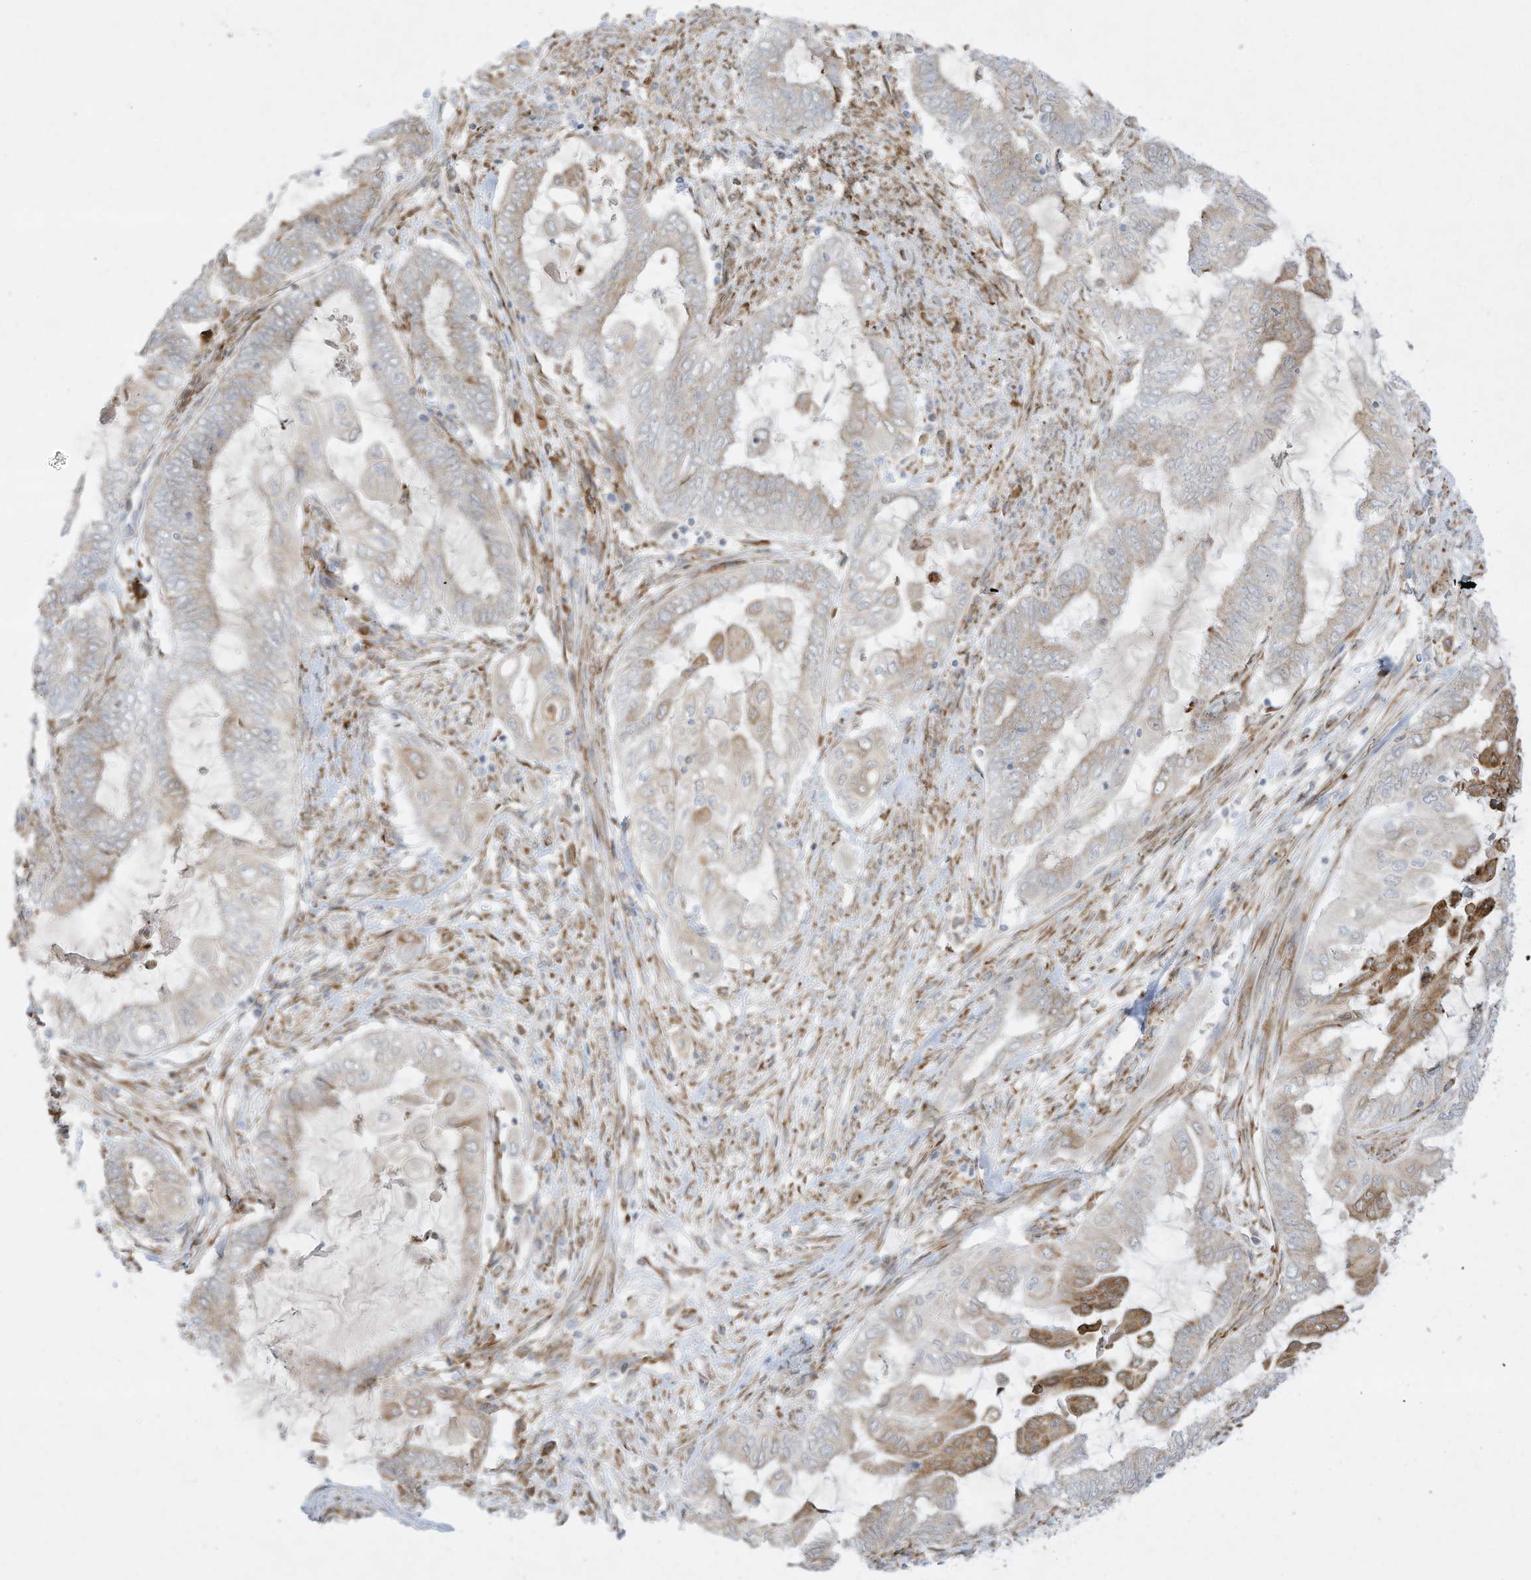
{"staining": {"intensity": "weak", "quantity": "<25%", "location": "cytoplasmic/membranous"}, "tissue": "endometrial cancer", "cell_type": "Tumor cells", "image_type": "cancer", "snomed": [{"axis": "morphology", "description": "Adenocarcinoma, NOS"}, {"axis": "topography", "description": "Uterus"}, {"axis": "topography", "description": "Endometrium"}], "caption": "The histopathology image displays no significant positivity in tumor cells of endometrial cancer.", "gene": "PTK6", "patient": {"sex": "female", "age": 70}}